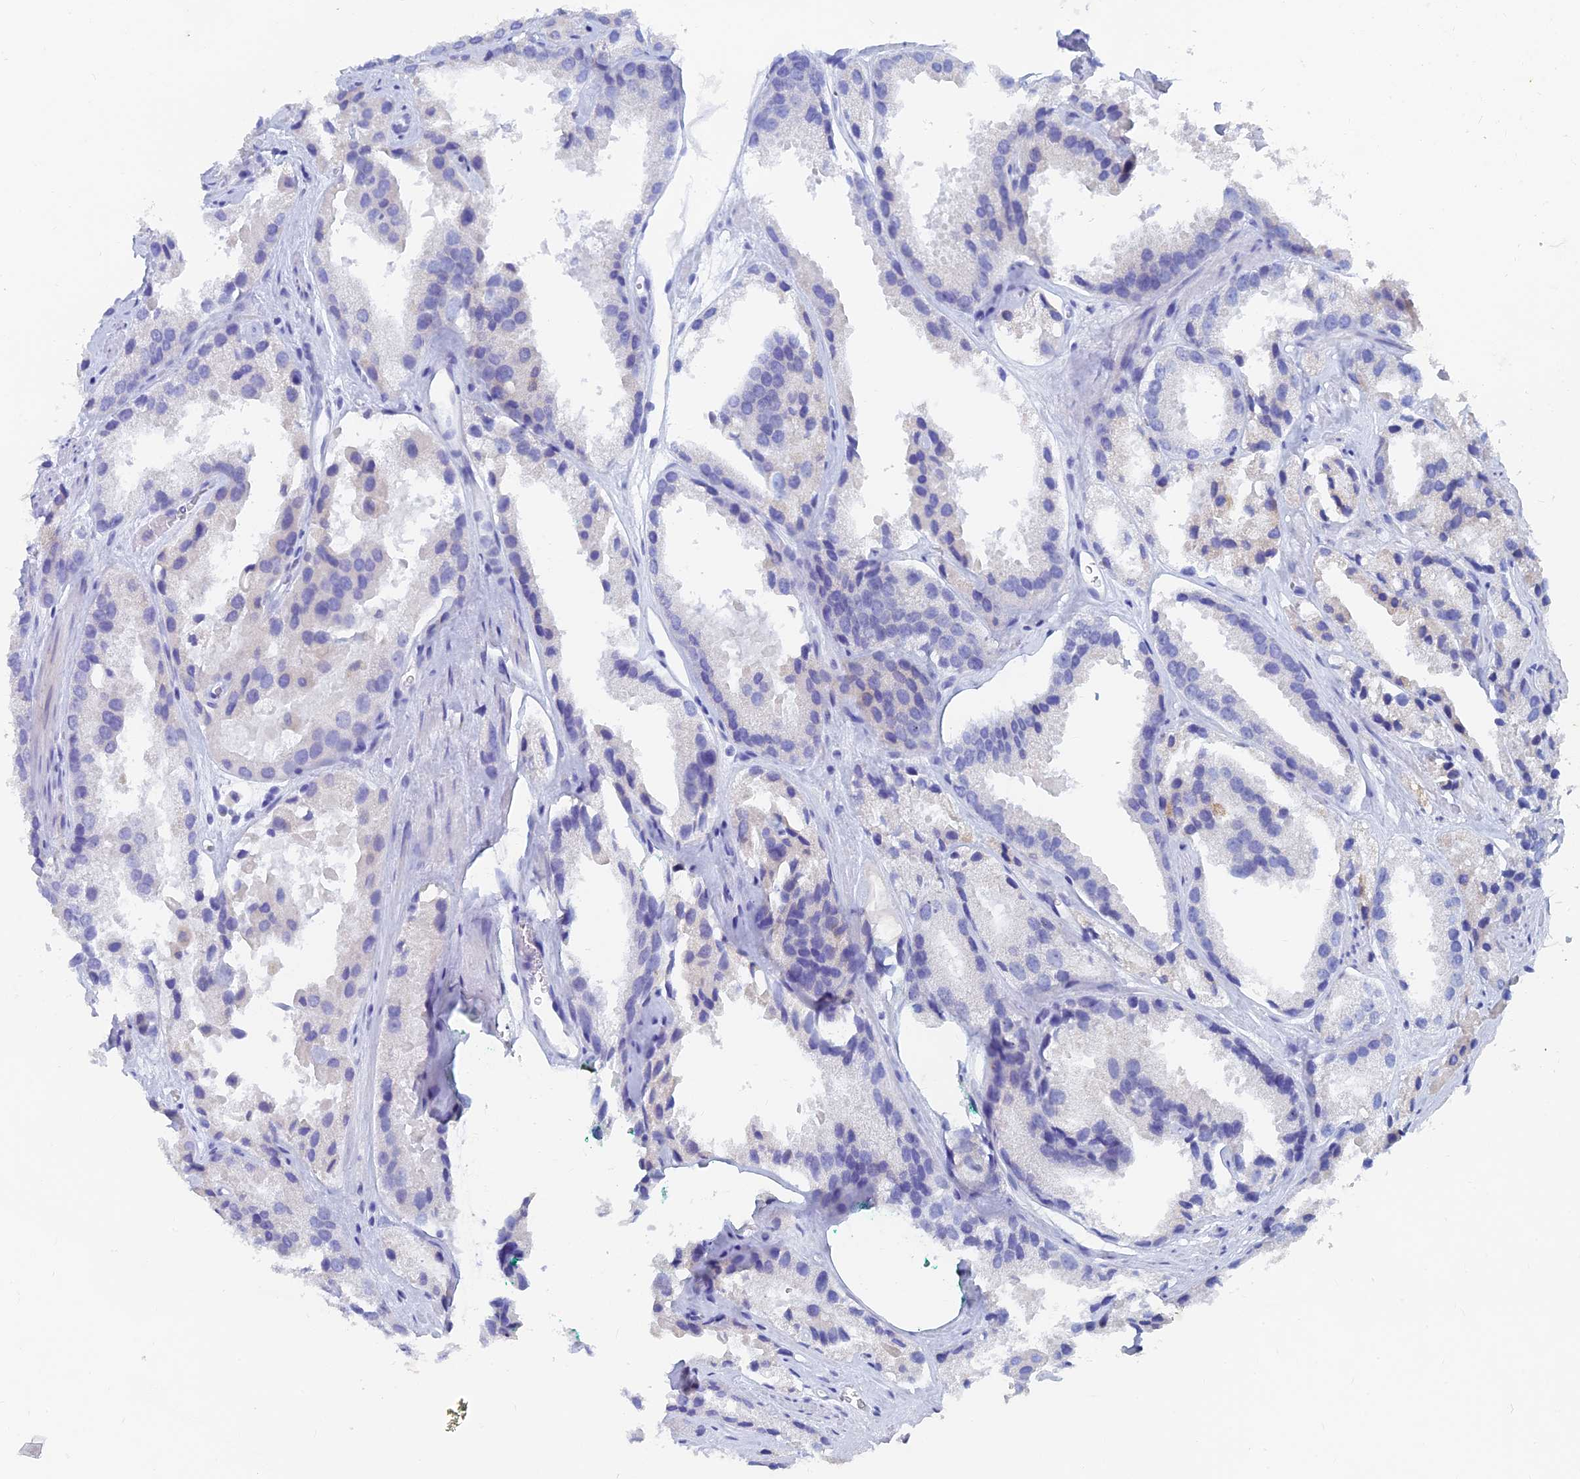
{"staining": {"intensity": "negative", "quantity": "none", "location": "none"}, "tissue": "prostate cancer", "cell_type": "Tumor cells", "image_type": "cancer", "snomed": [{"axis": "morphology", "description": "Adenocarcinoma, High grade"}, {"axis": "topography", "description": "Prostate"}], "caption": "Tumor cells are negative for brown protein staining in prostate cancer (adenocarcinoma (high-grade)).", "gene": "WDR35", "patient": {"sex": "male", "age": 66}}